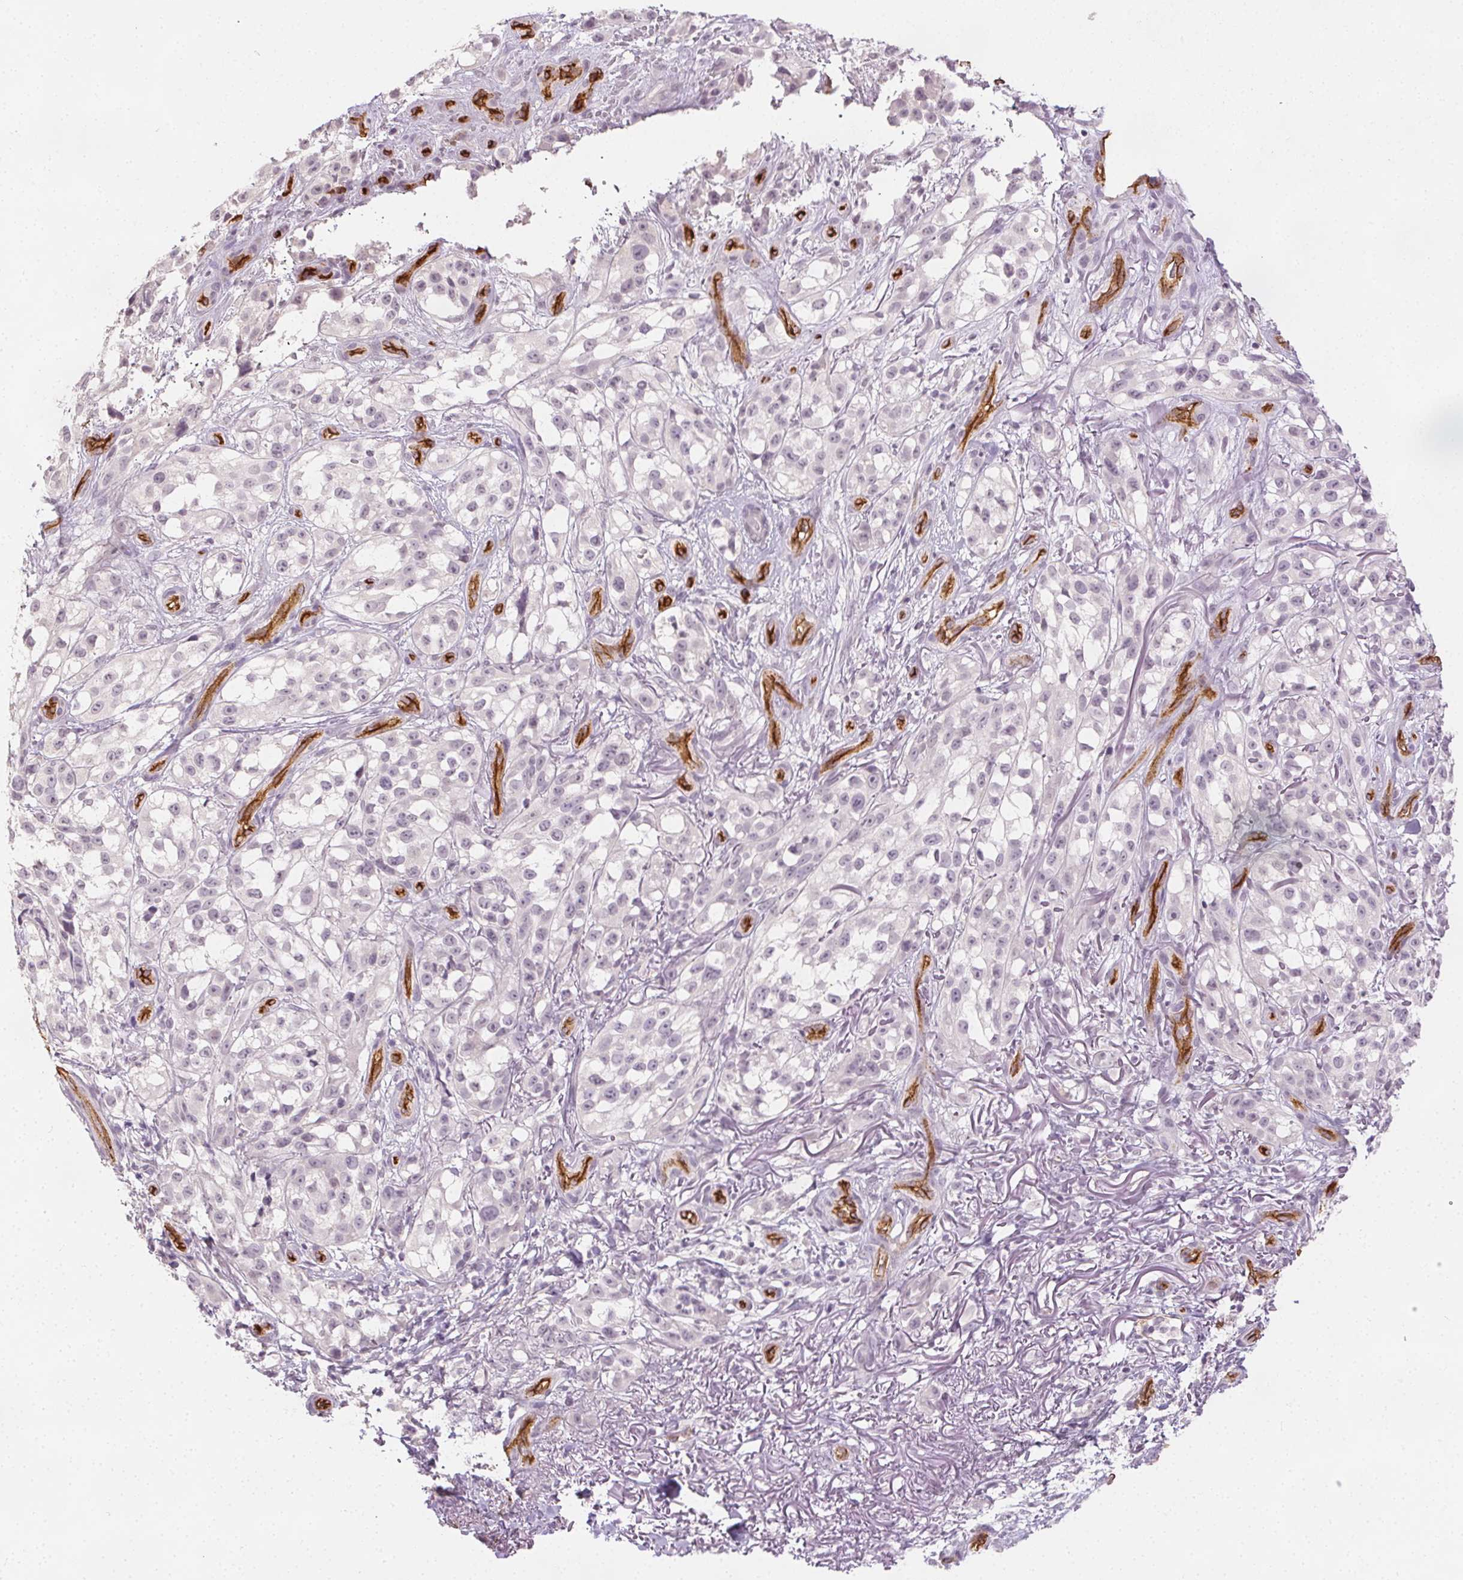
{"staining": {"intensity": "negative", "quantity": "none", "location": "none"}, "tissue": "melanoma", "cell_type": "Tumor cells", "image_type": "cancer", "snomed": [{"axis": "morphology", "description": "Malignant melanoma, NOS"}, {"axis": "topography", "description": "Skin"}], "caption": "This is an IHC histopathology image of human malignant melanoma. There is no expression in tumor cells.", "gene": "PODXL", "patient": {"sex": "female", "age": 85}}